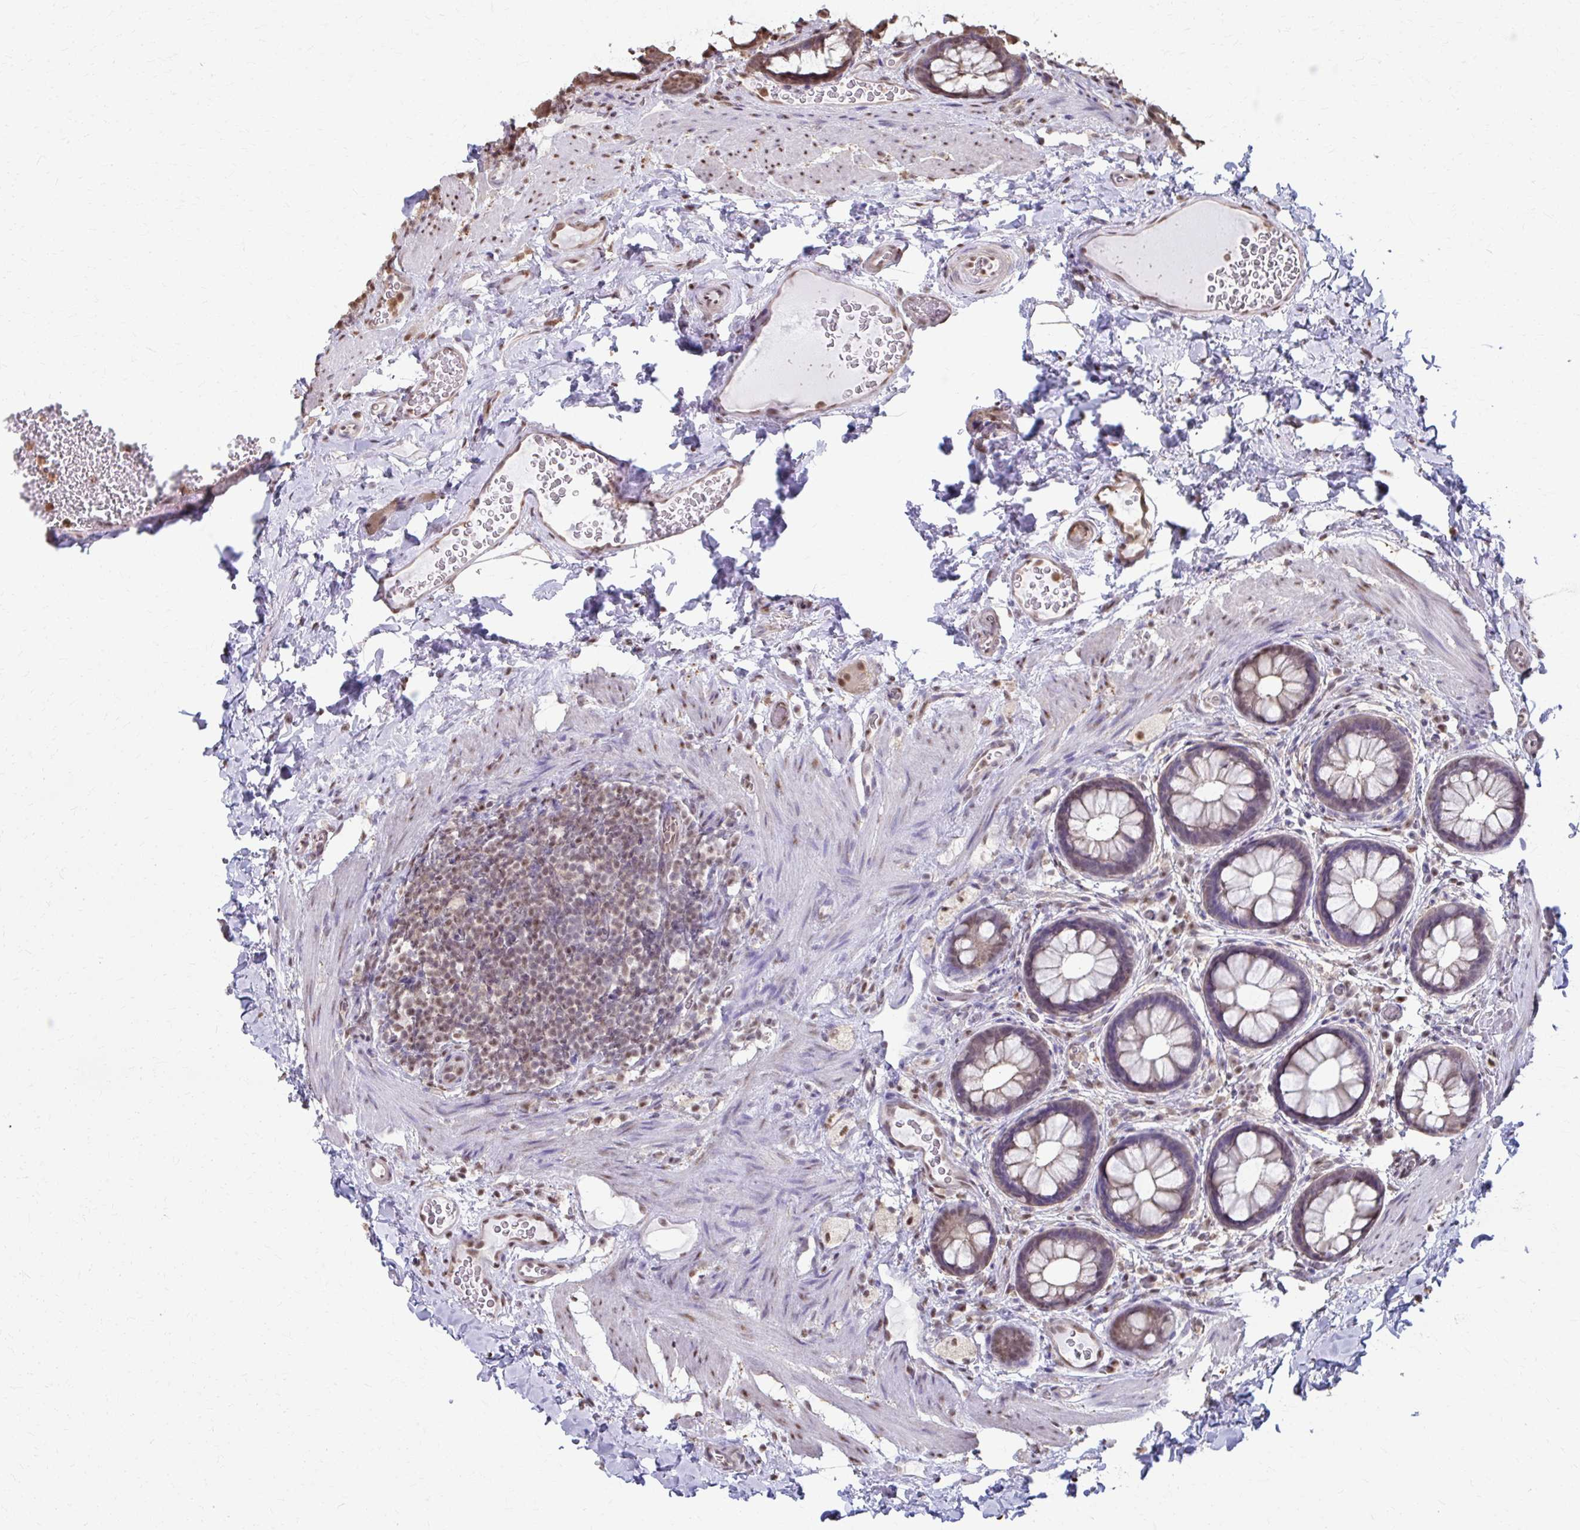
{"staining": {"intensity": "weak", "quantity": "25%-75%", "location": "nuclear"}, "tissue": "rectum", "cell_type": "Glandular cells", "image_type": "normal", "snomed": [{"axis": "morphology", "description": "Normal tissue, NOS"}, {"axis": "topography", "description": "Rectum"}], "caption": "Brown immunohistochemical staining in benign rectum exhibits weak nuclear positivity in approximately 25%-75% of glandular cells.", "gene": "ING4", "patient": {"sex": "female", "age": 69}}